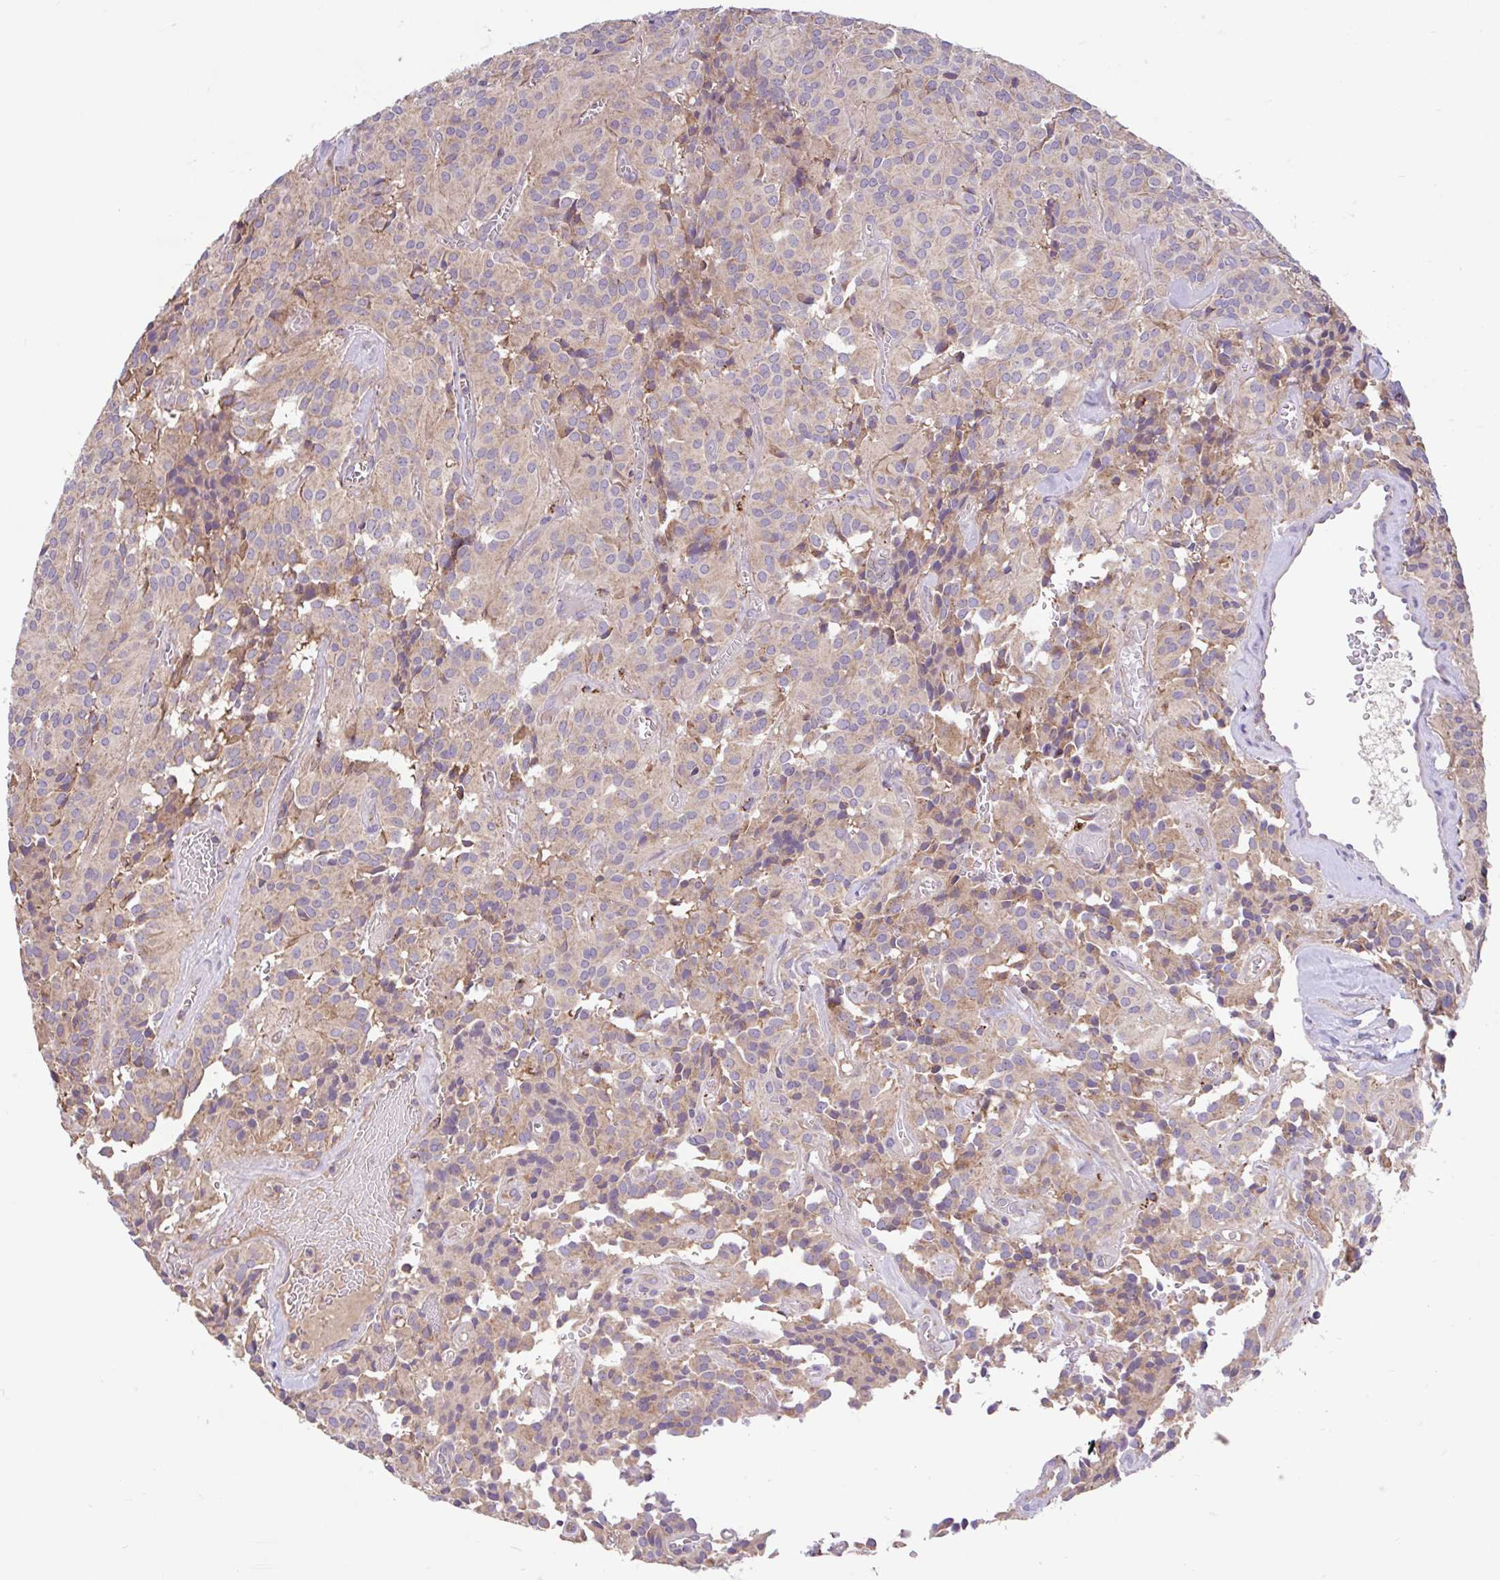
{"staining": {"intensity": "weak", "quantity": "25%-75%", "location": "cytoplasmic/membranous"}, "tissue": "glioma", "cell_type": "Tumor cells", "image_type": "cancer", "snomed": [{"axis": "morphology", "description": "Glioma, malignant, Low grade"}, {"axis": "topography", "description": "Brain"}], "caption": "This micrograph displays glioma stained with immunohistochemistry (IHC) to label a protein in brown. The cytoplasmic/membranous of tumor cells show weak positivity for the protein. Nuclei are counter-stained blue.", "gene": "RALBP1", "patient": {"sex": "male", "age": 42}}